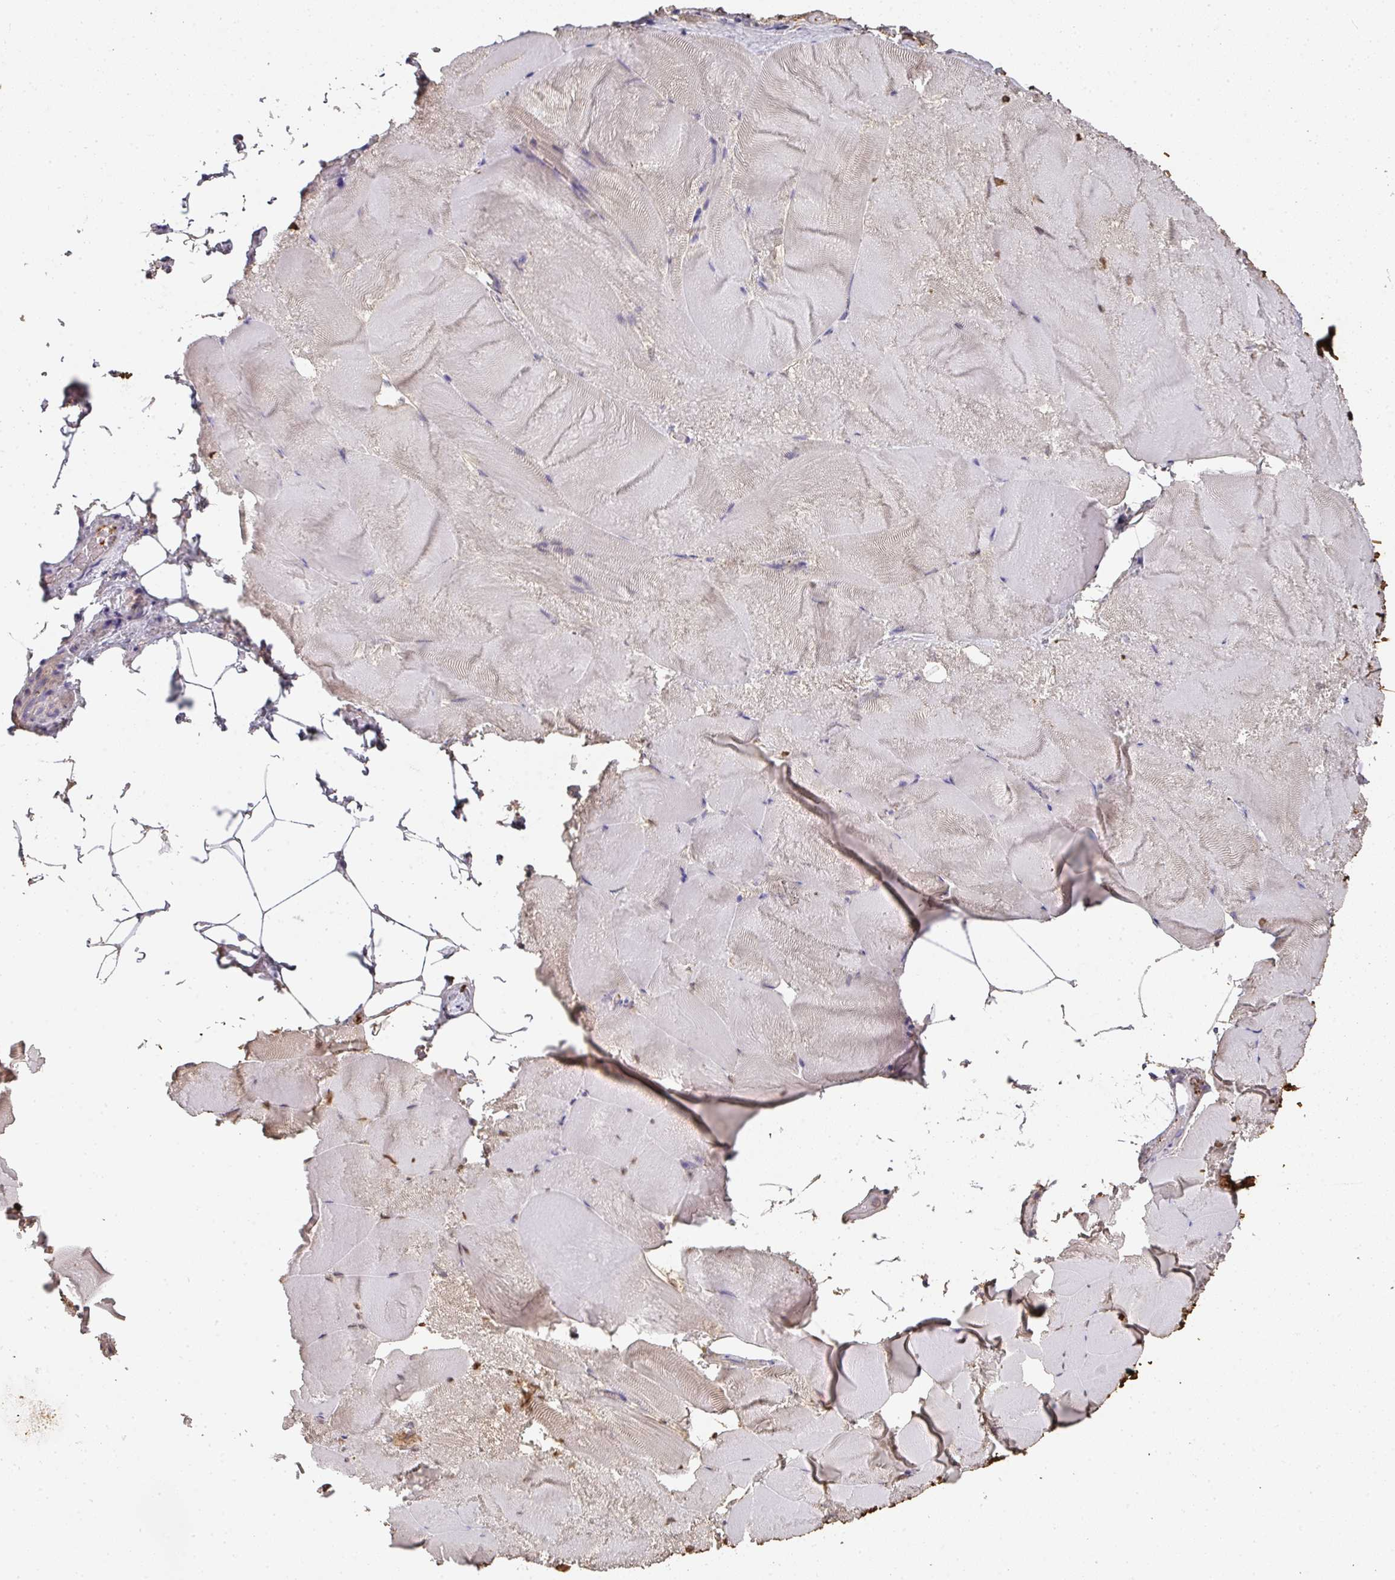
{"staining": {"intensity": "negative", "quantity": "none", "location": "none"}, "tissue": "skeletal muscle", "cell_type": "Myocytes", "image_type": "normal", "snomed": [{"axis": "morphology", "description": "Normal tissue, NOS"}, {"axis": "topography", "description": "Skeletal muscle"}], "caption": "Immunohistochemical staining of unremarkable skeletal muscle exhibits no significant expression in myocytes.", "gene": "ALB", "patient": {"sex": "female", "age": 64}}